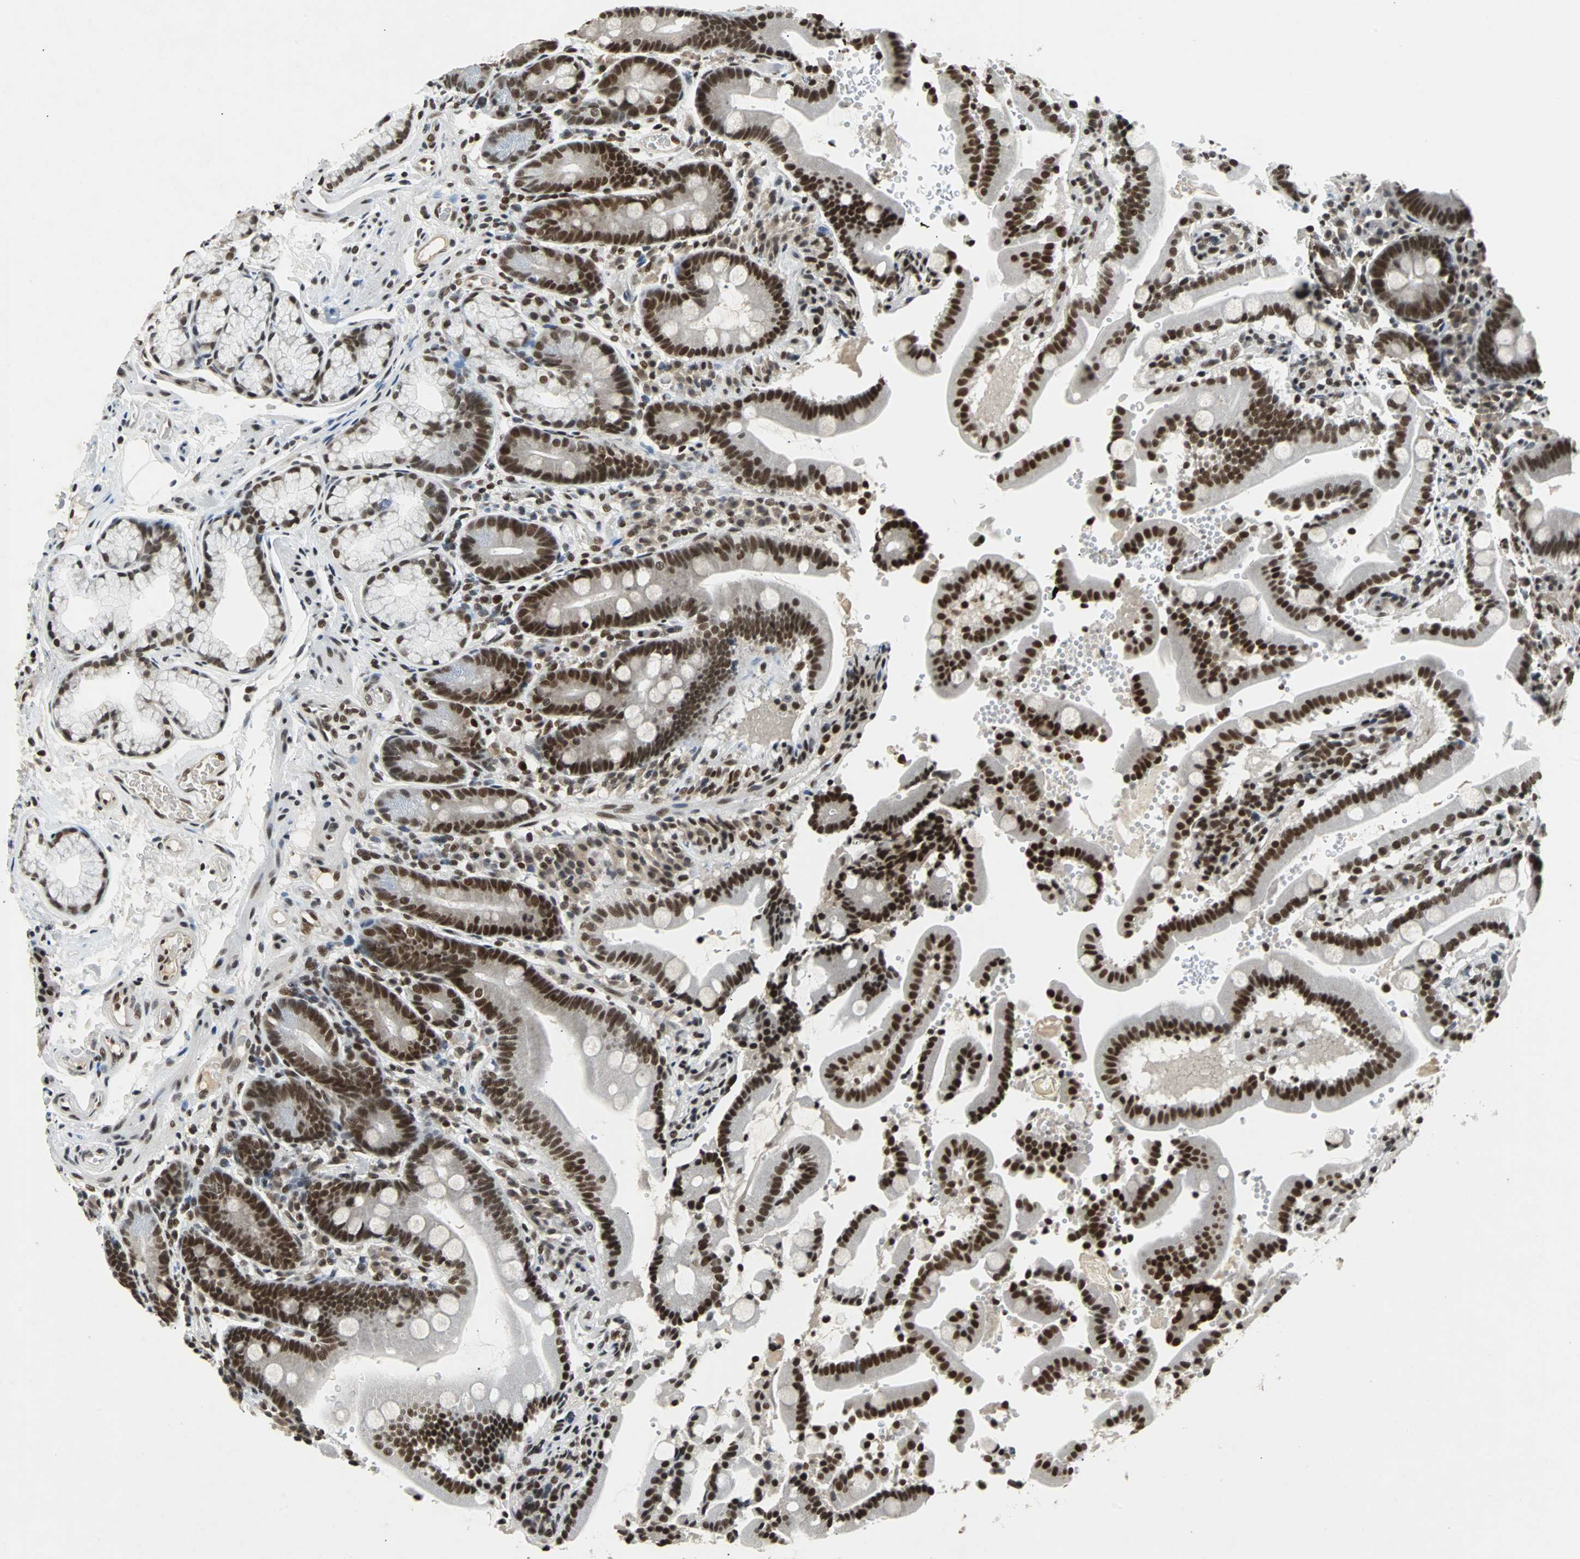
{"staining": {"intensity": "strong", "quantity": ">75%", "location": "nuclear"}, "tissue": "duodenum", "cell_type": "Glandular cells", "image_type": "normal", "snomed": [{"axis": "morphology", "description": "Normal tissue, NOS"}, {"axis": "topography", "description": "Small intestine, NOS"}], "caption": "Strong nuclear expression for a protein is appreciated in approximately >75% of glandular cells of normal duodenum using immunohistochemistry (IHC).", "gene": "GATAD2A", "patient": {"sex": "female", "age": 71}}